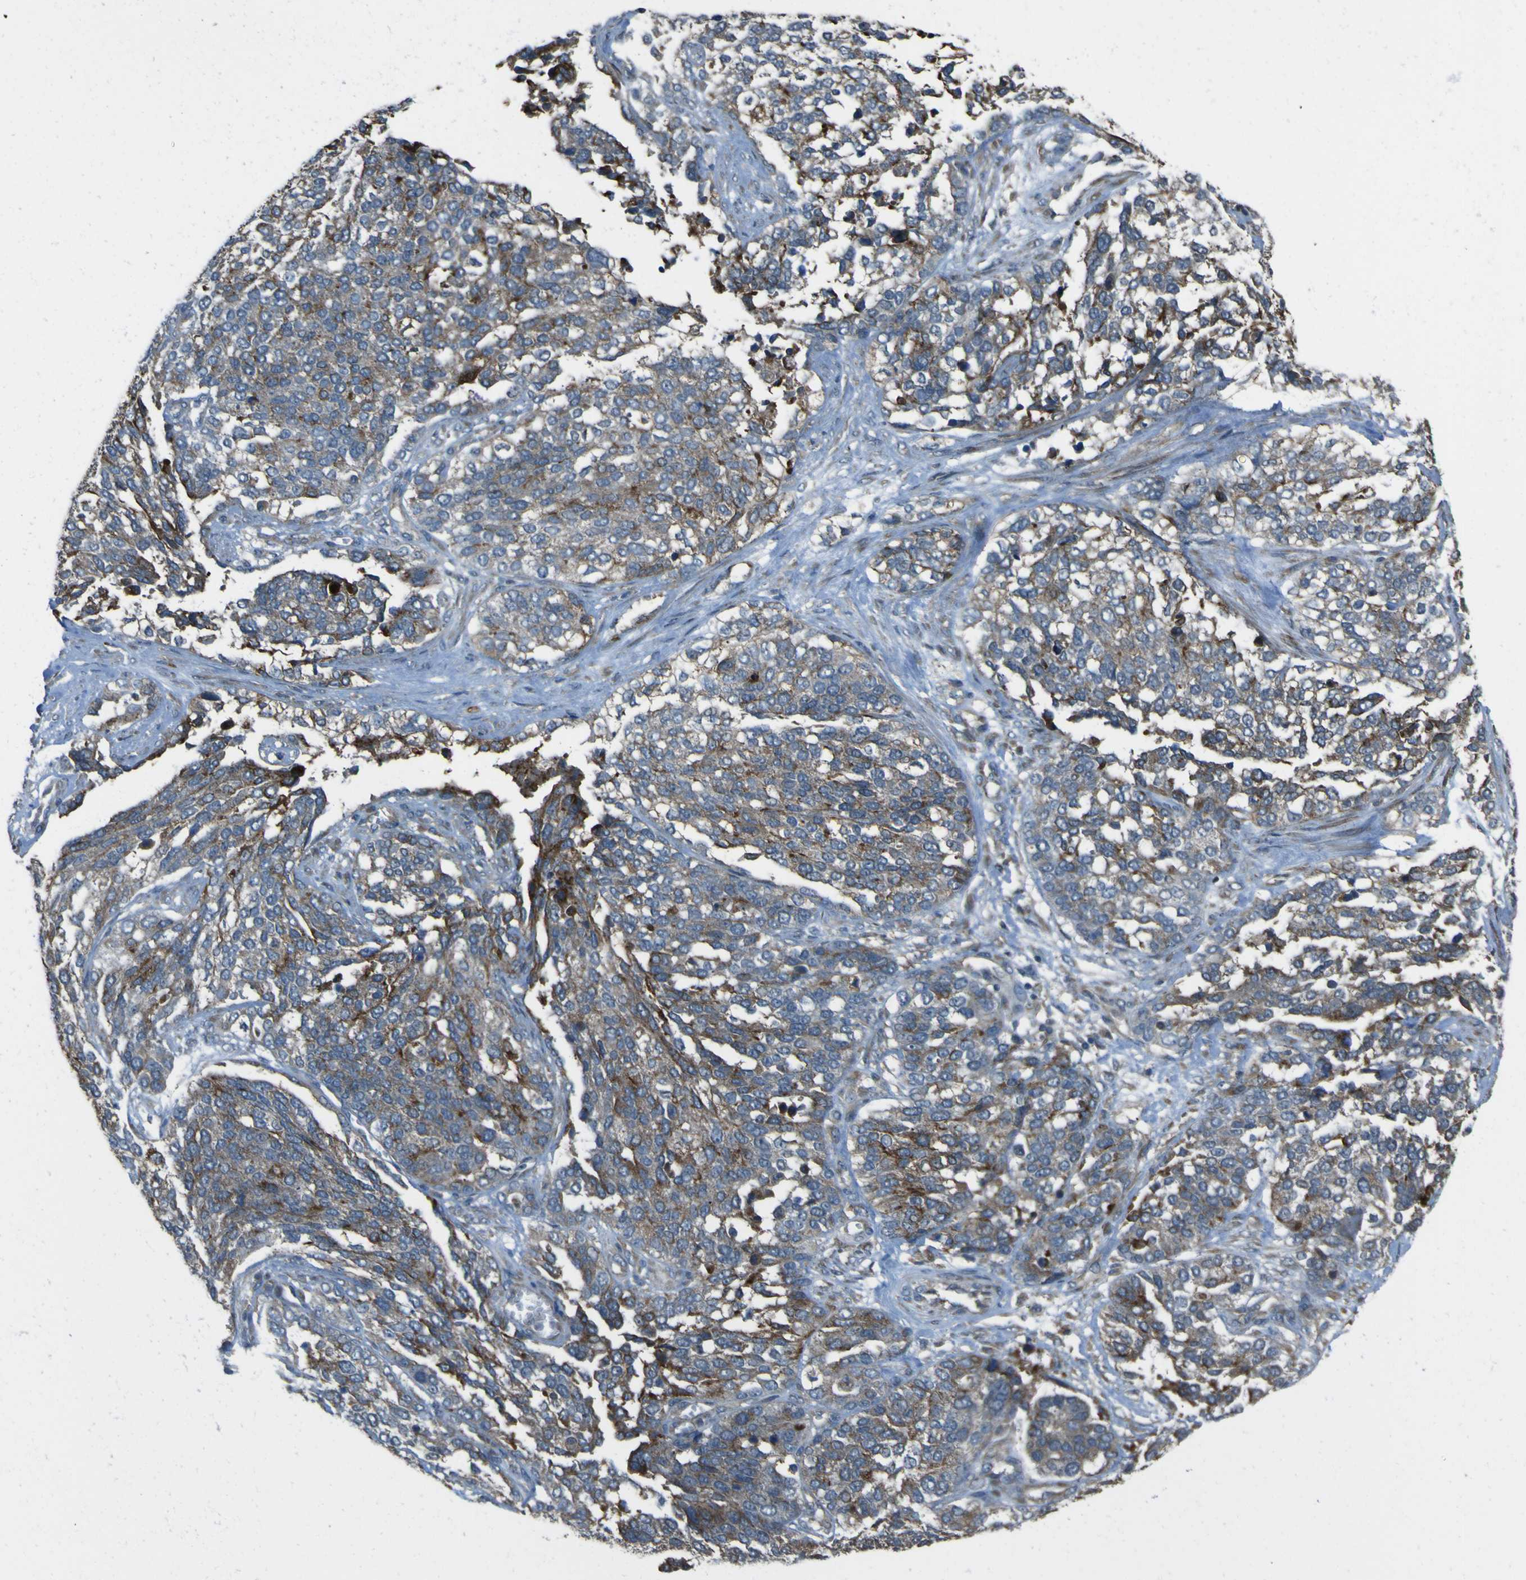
{"staining": {"intensity": "strong", "quantity": "<25%", "location": "cytoplasmic/membranous"}, "tissue": "ovarian cancer", "cell_type": "Tumor cells", "image_type": "cancer", "snomed": [{"axis": "morphology", "description": "Cystadenocarcinoma, serous, NOS"}, {"axis": "topography", "description": "Ovary"}], "caption": "A brown stain shows strong cytoplasmic/membranous staining of a protein in ovarian cancer (serous cystadenocarcinoma) tumor cells.", "gene": "NAALADL2", "patient": {"sex": "female", "age": 44}}